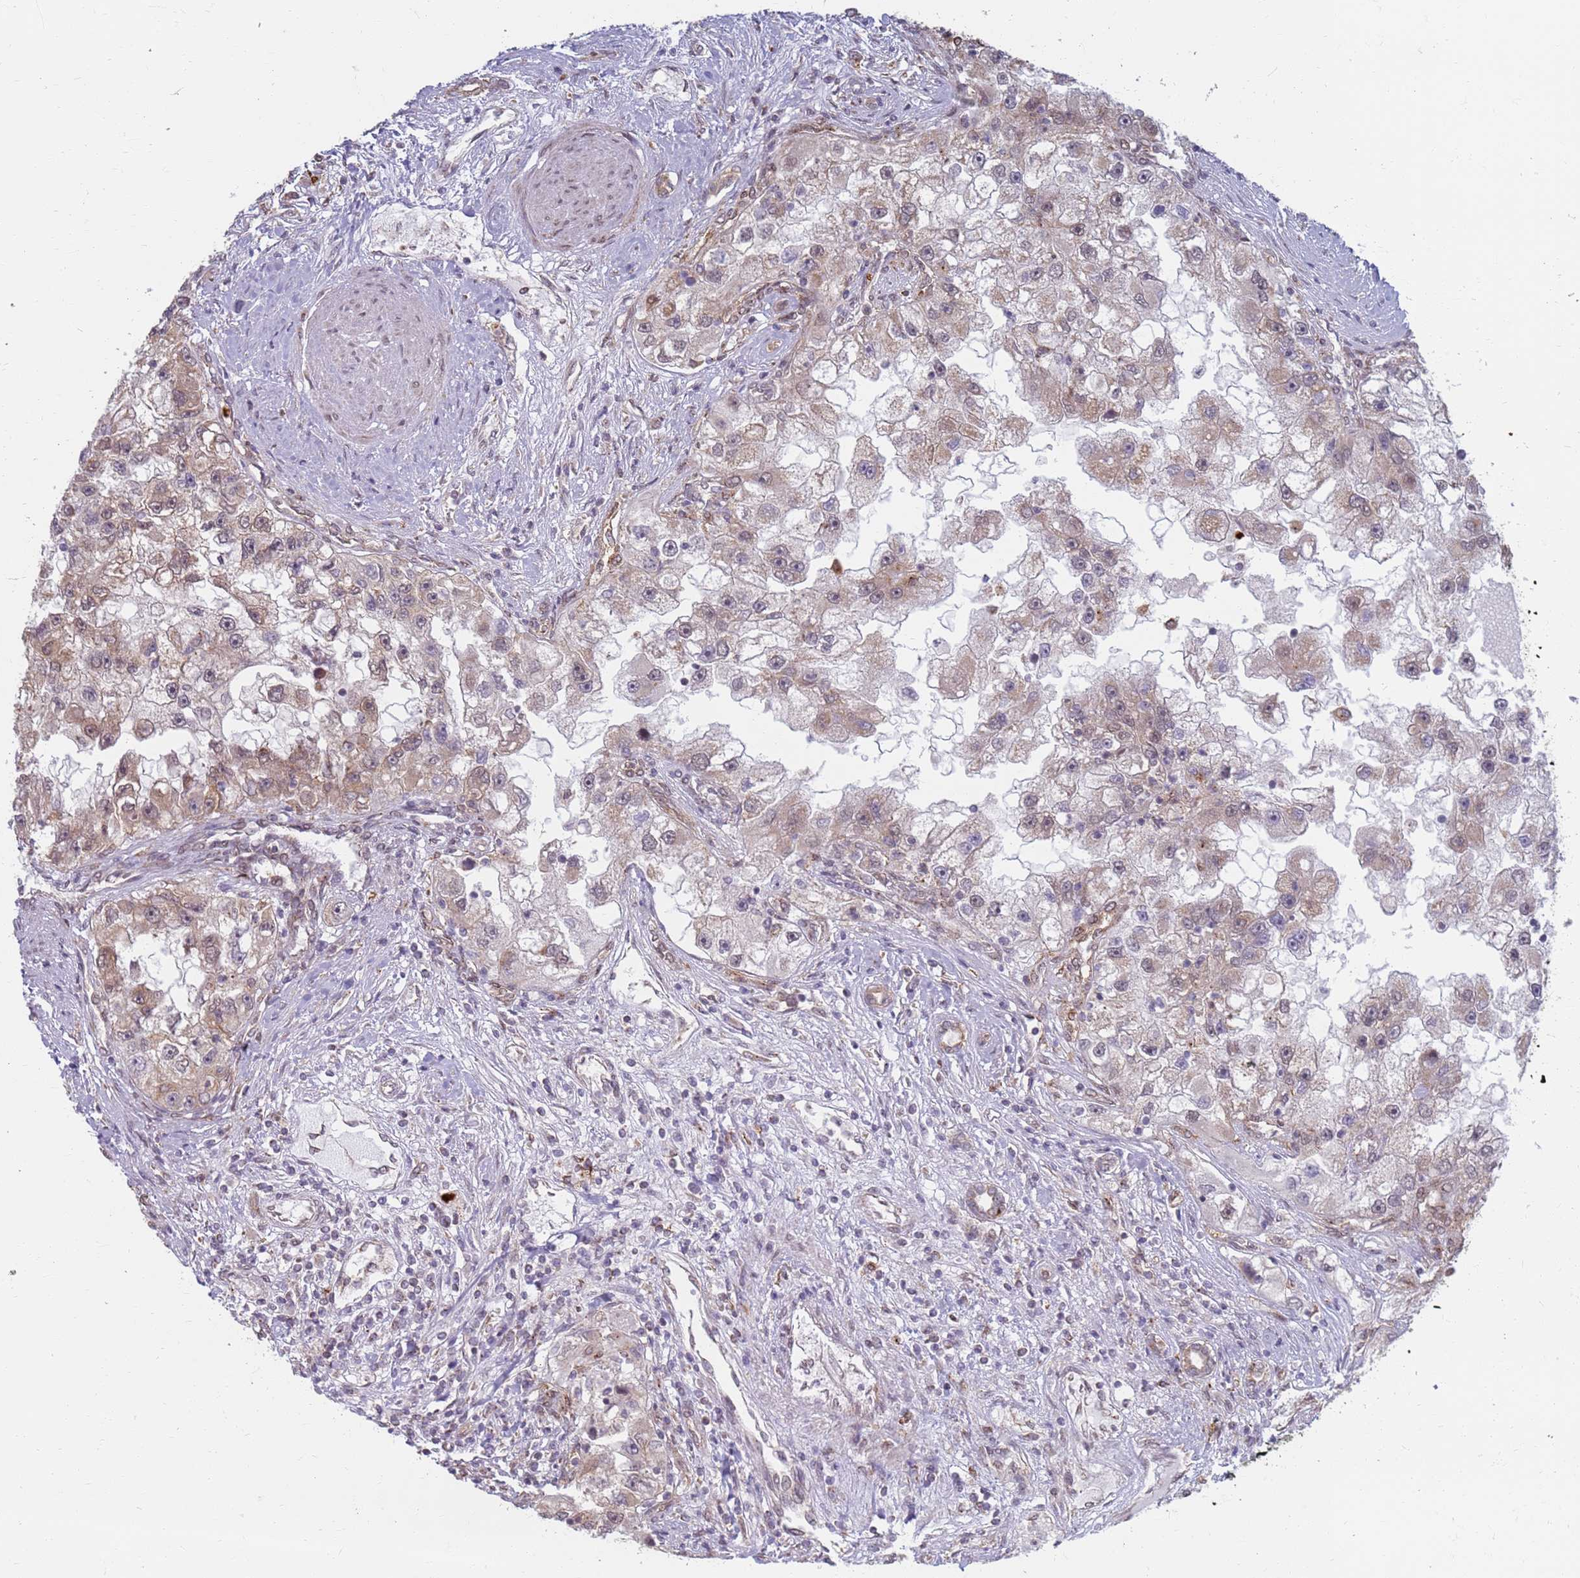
{"staining": {"intensity": "weak", "quantity": "25%-75%", "location": "cytoplasmic/membranous"}, "tissue": "renal cancer", "cell_type": "Tumor cells", "image_type": "cancer", "snomed": [{"axis": "morphology", "description": "Adenocarcinoma, NOS"}, {"axis": "topography", "description": "Kidney"}], "caption": "High-power microscopy captured an IHC image of renal adenocarcinoma, revealing weak cytoplasmic/membranous expression in about 25%-75% of tumor cells.", "gene": "CEP170", "patient": {"sex": "male", "age": 63}}